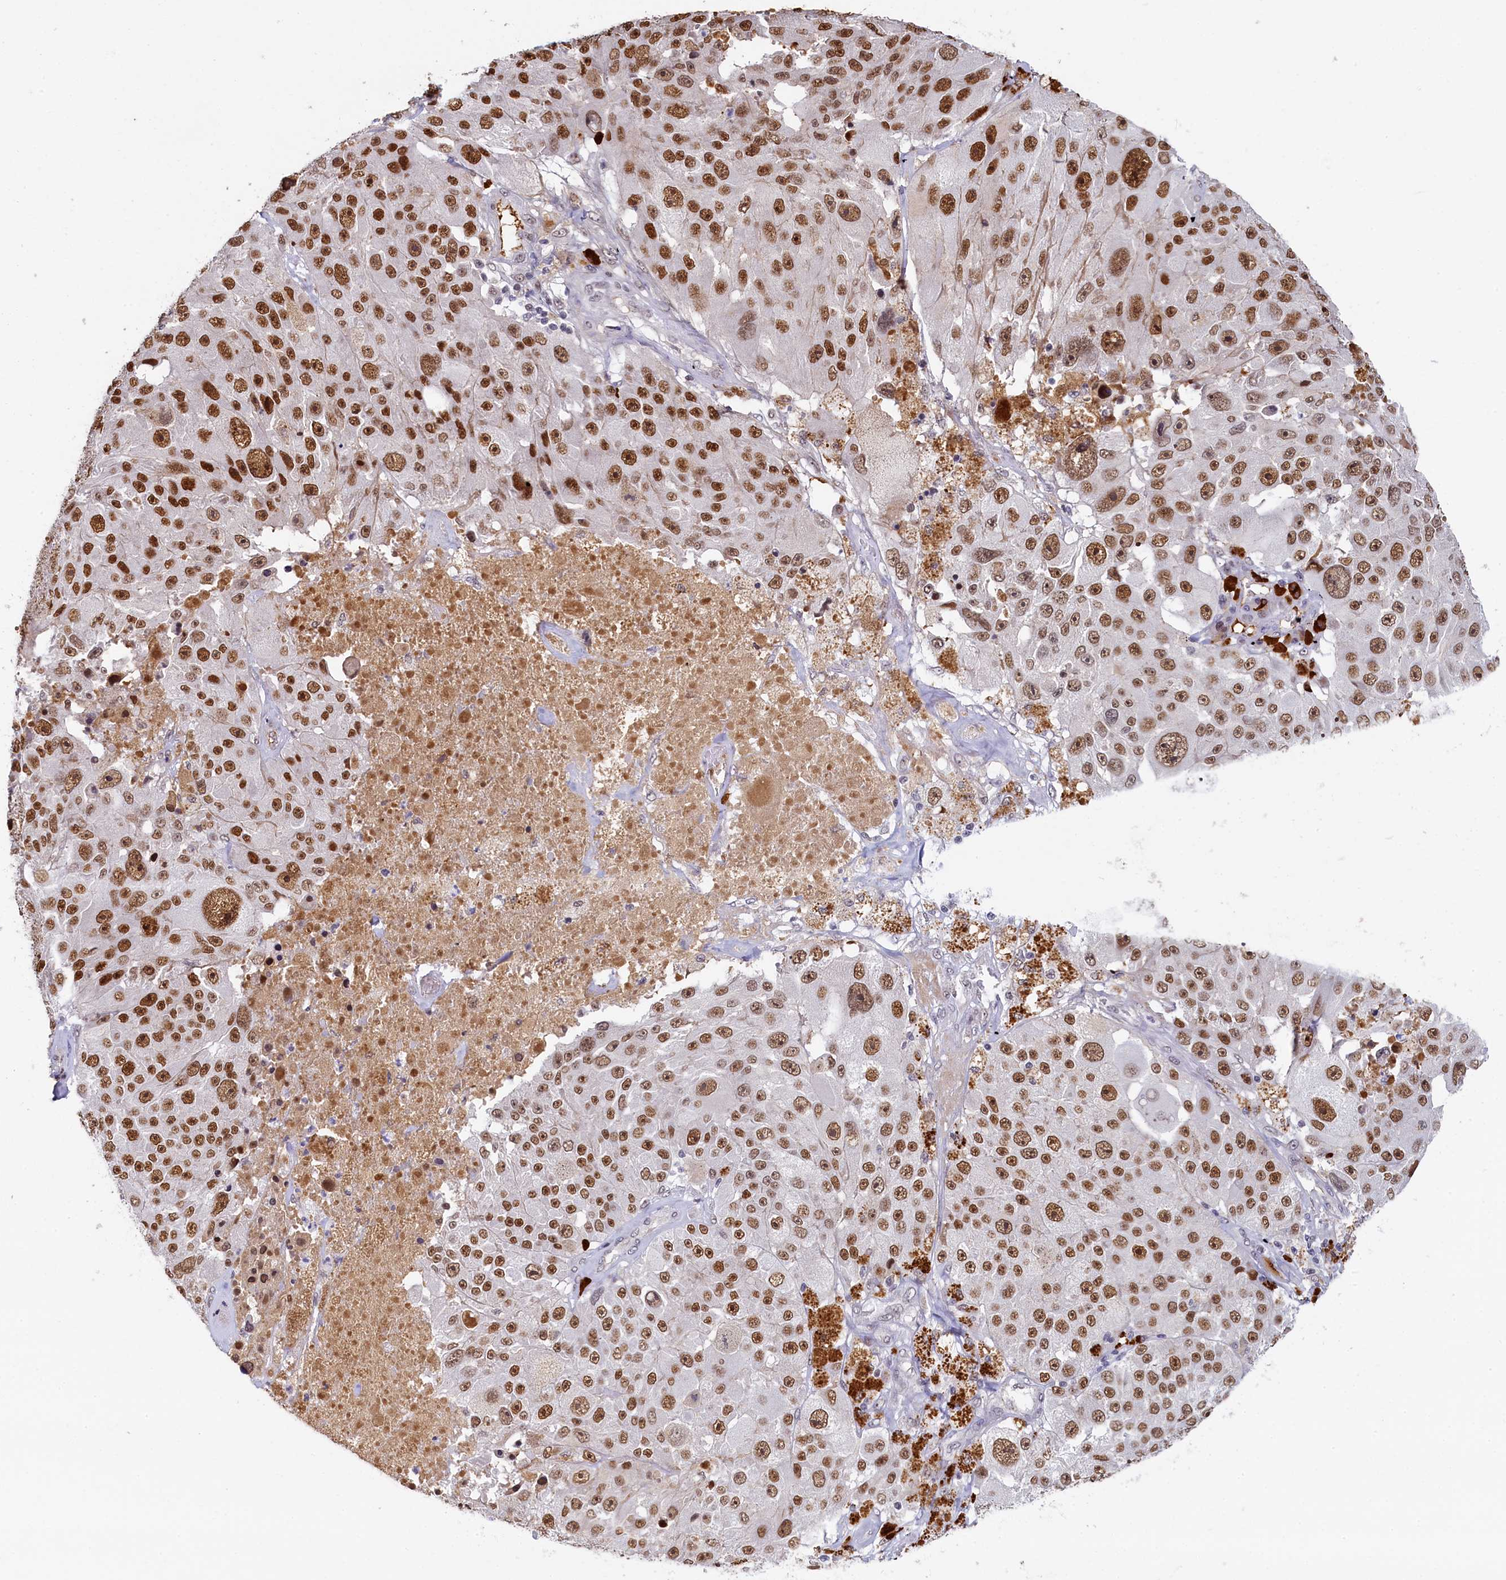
{"staining": {"intensity": "moderate", "quantity": ">75%", "location": "nuclear"}, "tissue": "melanoma", "cell_type": "Tumor cells", "image_type": "cancer", "snomed": [{"axis": "morphology", "description": "Malignant melanoma, Metastatic site"}, {"axis": "topography", "description": "Lymph node"}], "caption": "This photomicrograph demonstrates melanoma stained with IHC to label a protein in brown. The nuclear of tumor cells show moderate positivity for the protein. Nuclei are counter-stained blue.", "gene": "INTS14", "patient": {"sex": "male", "age": 62}}